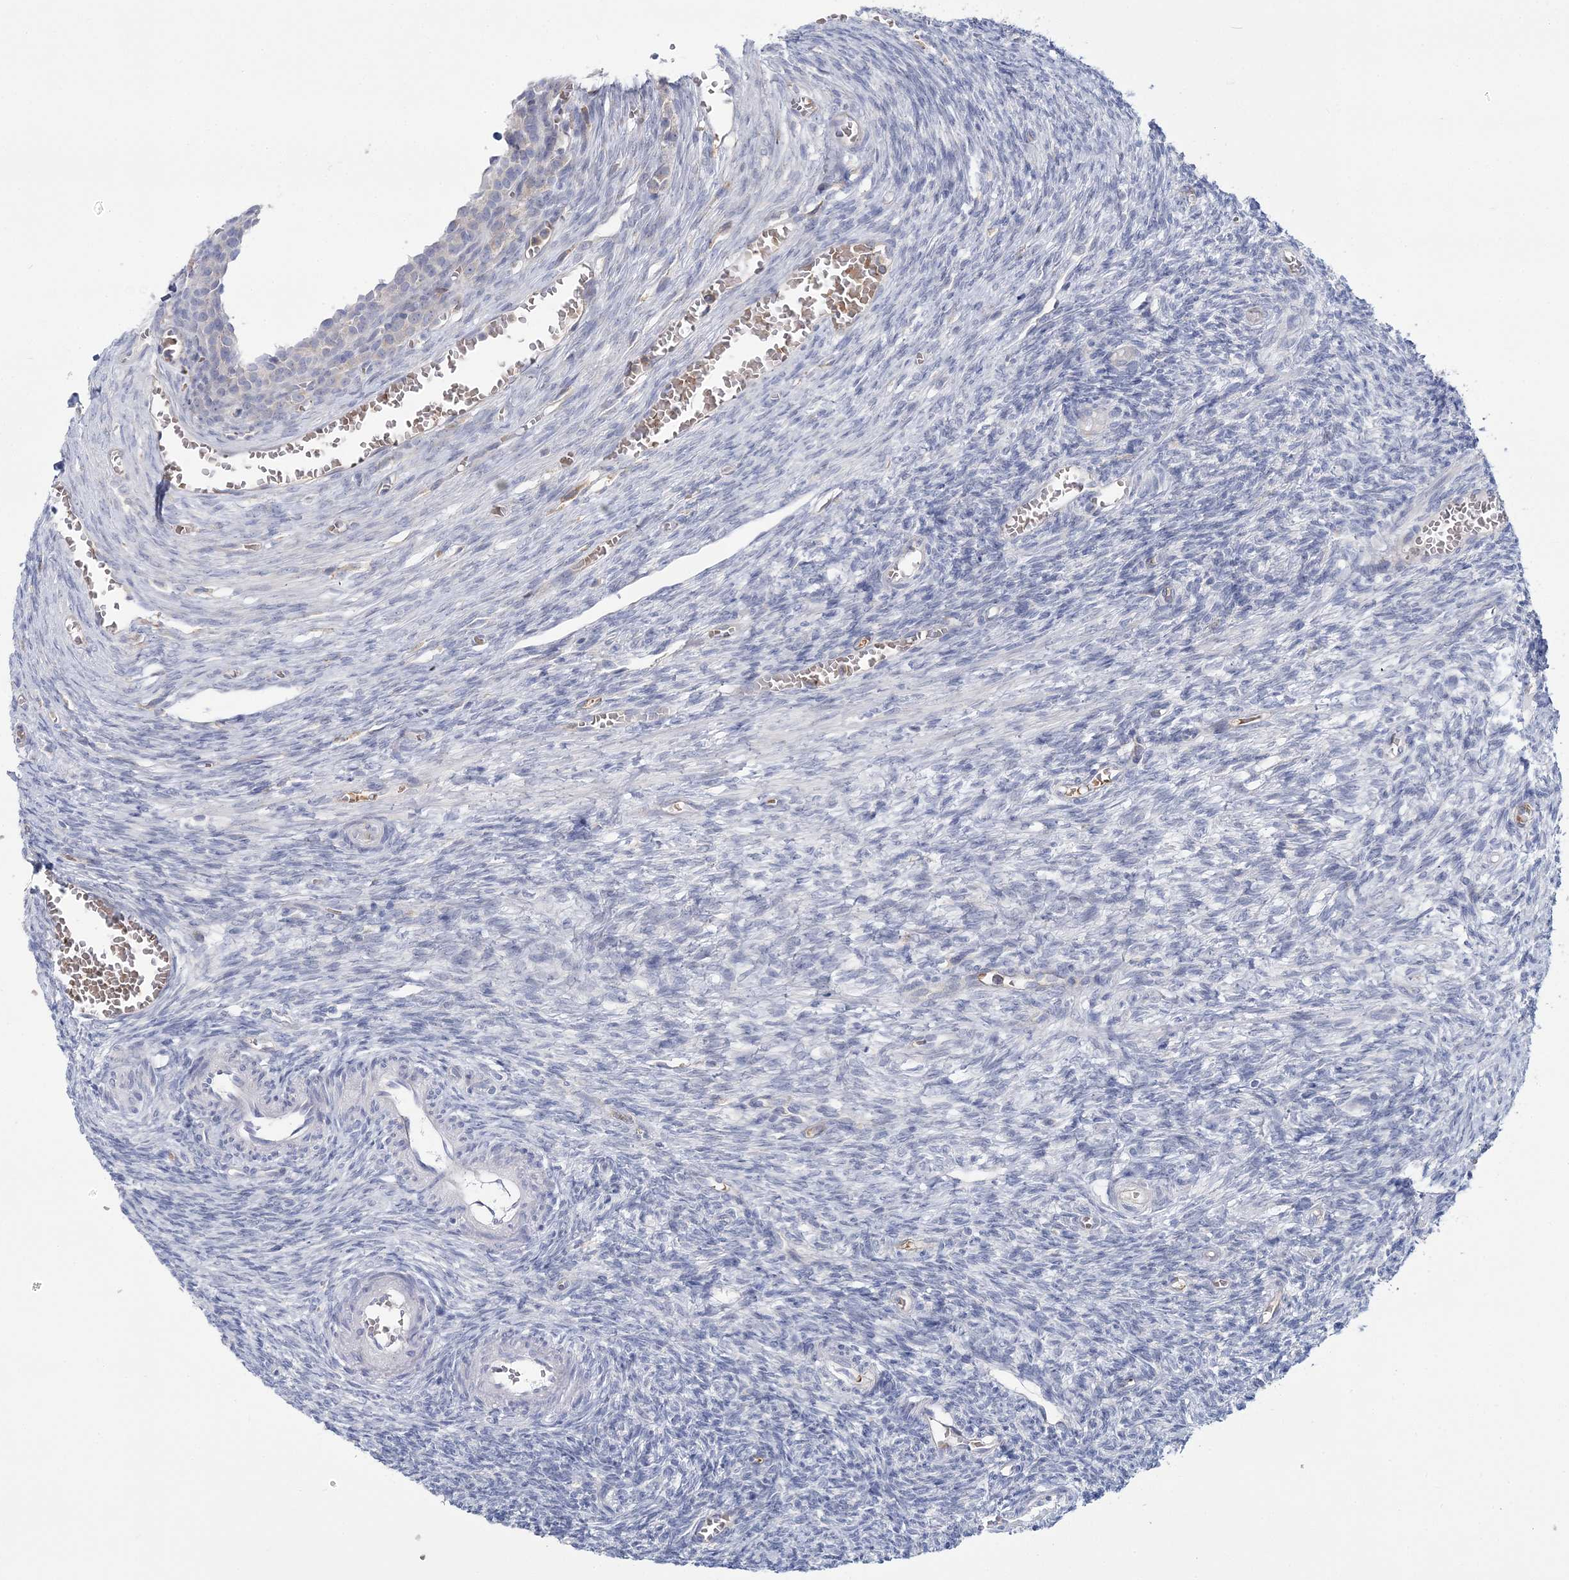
{"staining": {"intensity": "negative", "quantity": "none", "location": "none"}, "tissue": "ovary", "cell_type": "Follicle cells", "image_type": "normal", "snomed": [{"axis": "morphology", "description": "Normal tissue, NOS"}, {"axis": "topography", "description": "Ovary"}], "caption": "DAB immunohistochemical staining of normal ovary exhibits no significant staining in follicle cells.", "gene": "ATP11B", "patient": {"sex": "female", "age": 27}}